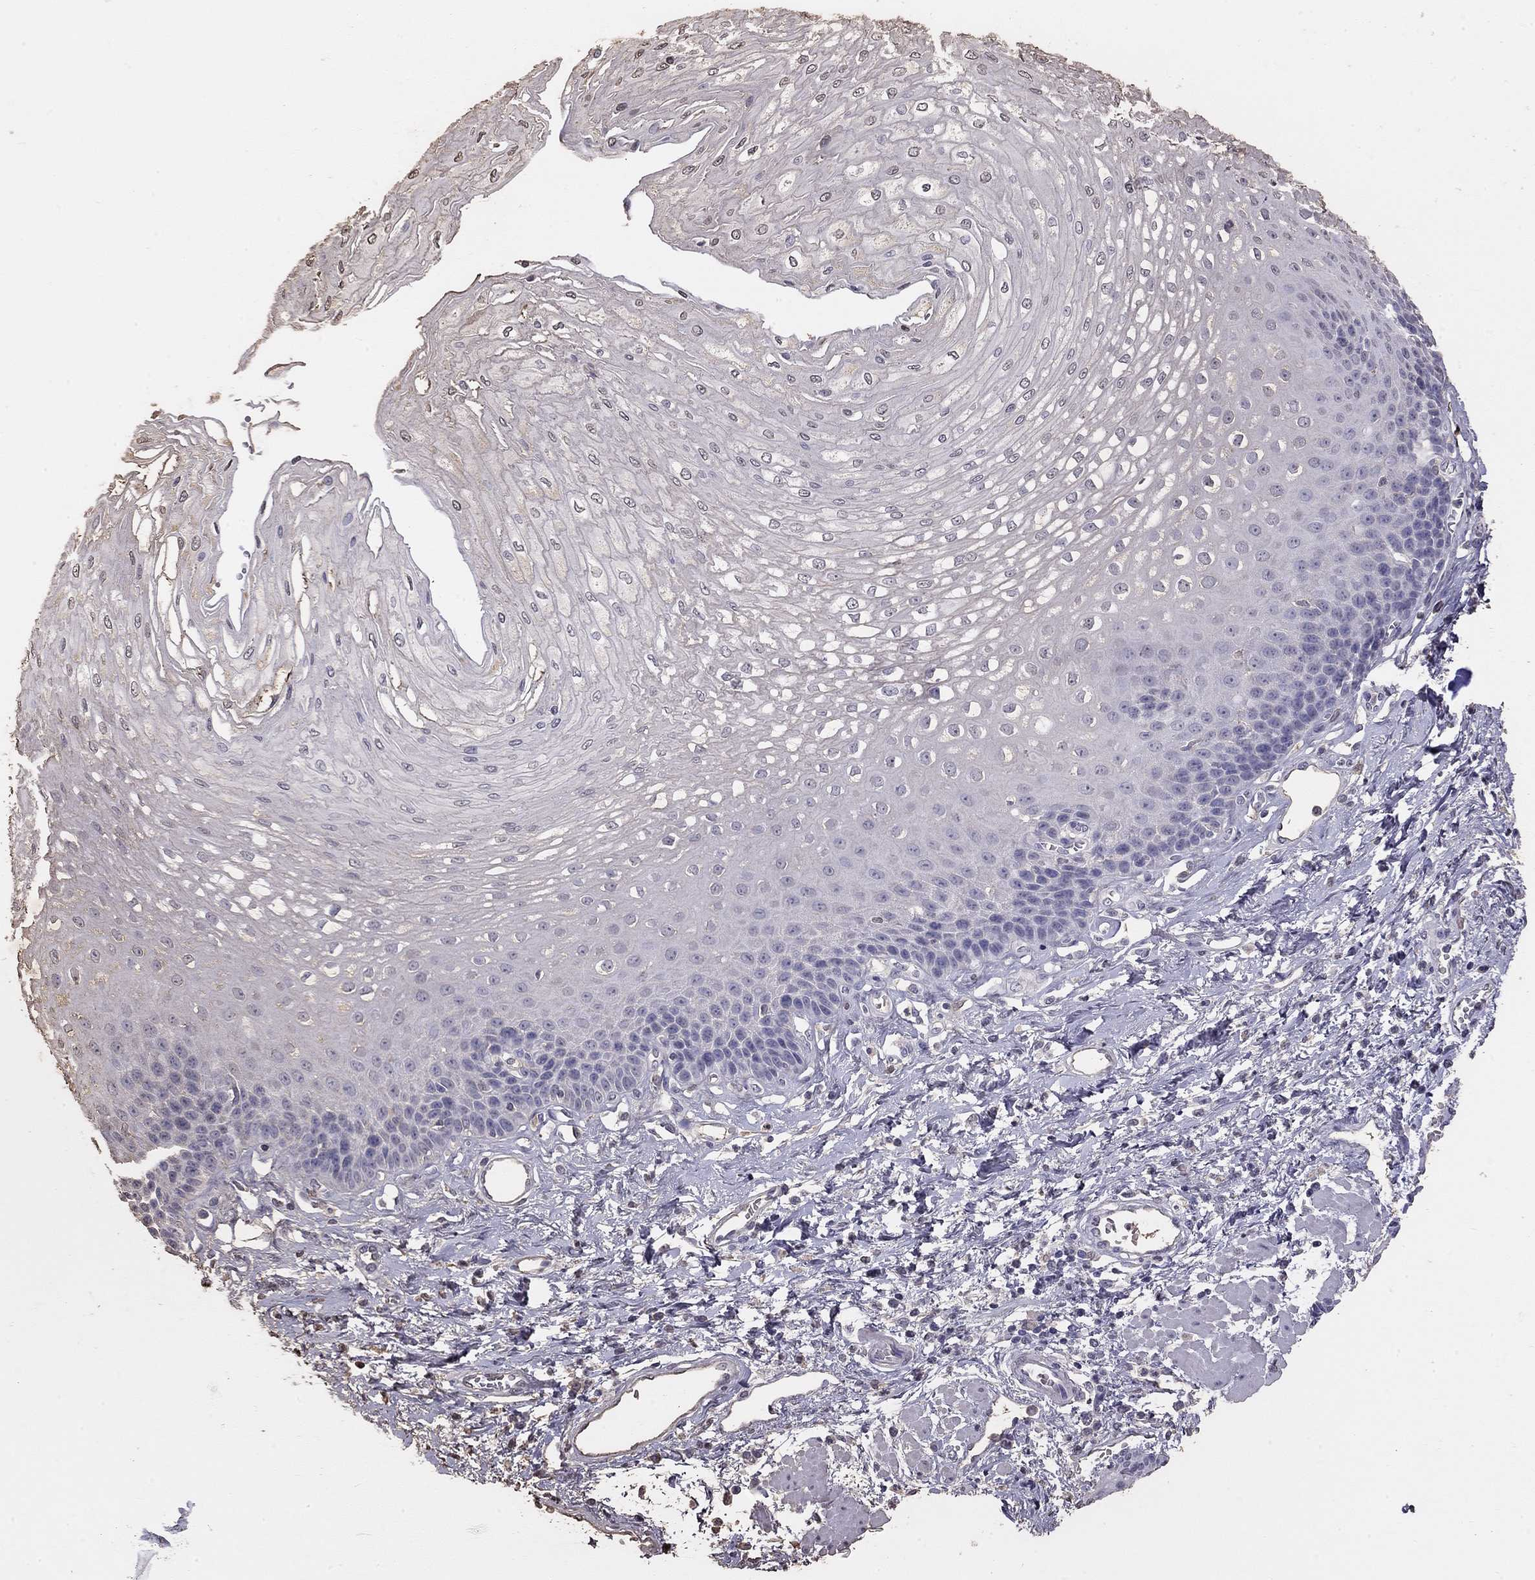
{"staining": {"intensity": "negative", "quantity": "none", "location": "none"}, "tissue": "esophagus", "cell_type": "Squamous epithelial cells", "image_type": "normal", "snomed": [{"axis": "morphology", "description": "Normal tissue, NOS"}, {"axis": "topography", "description": "Esophagus"}], "caption": "Esophagus was stained to show a protein in brown. There is no significant positivity in squamous epithelial cells. (DAB (3,3'-diaminobenzidine) IHC, high magnification).", "gene": "SUN3", "patient": {"sex": "female", "age": 62}}